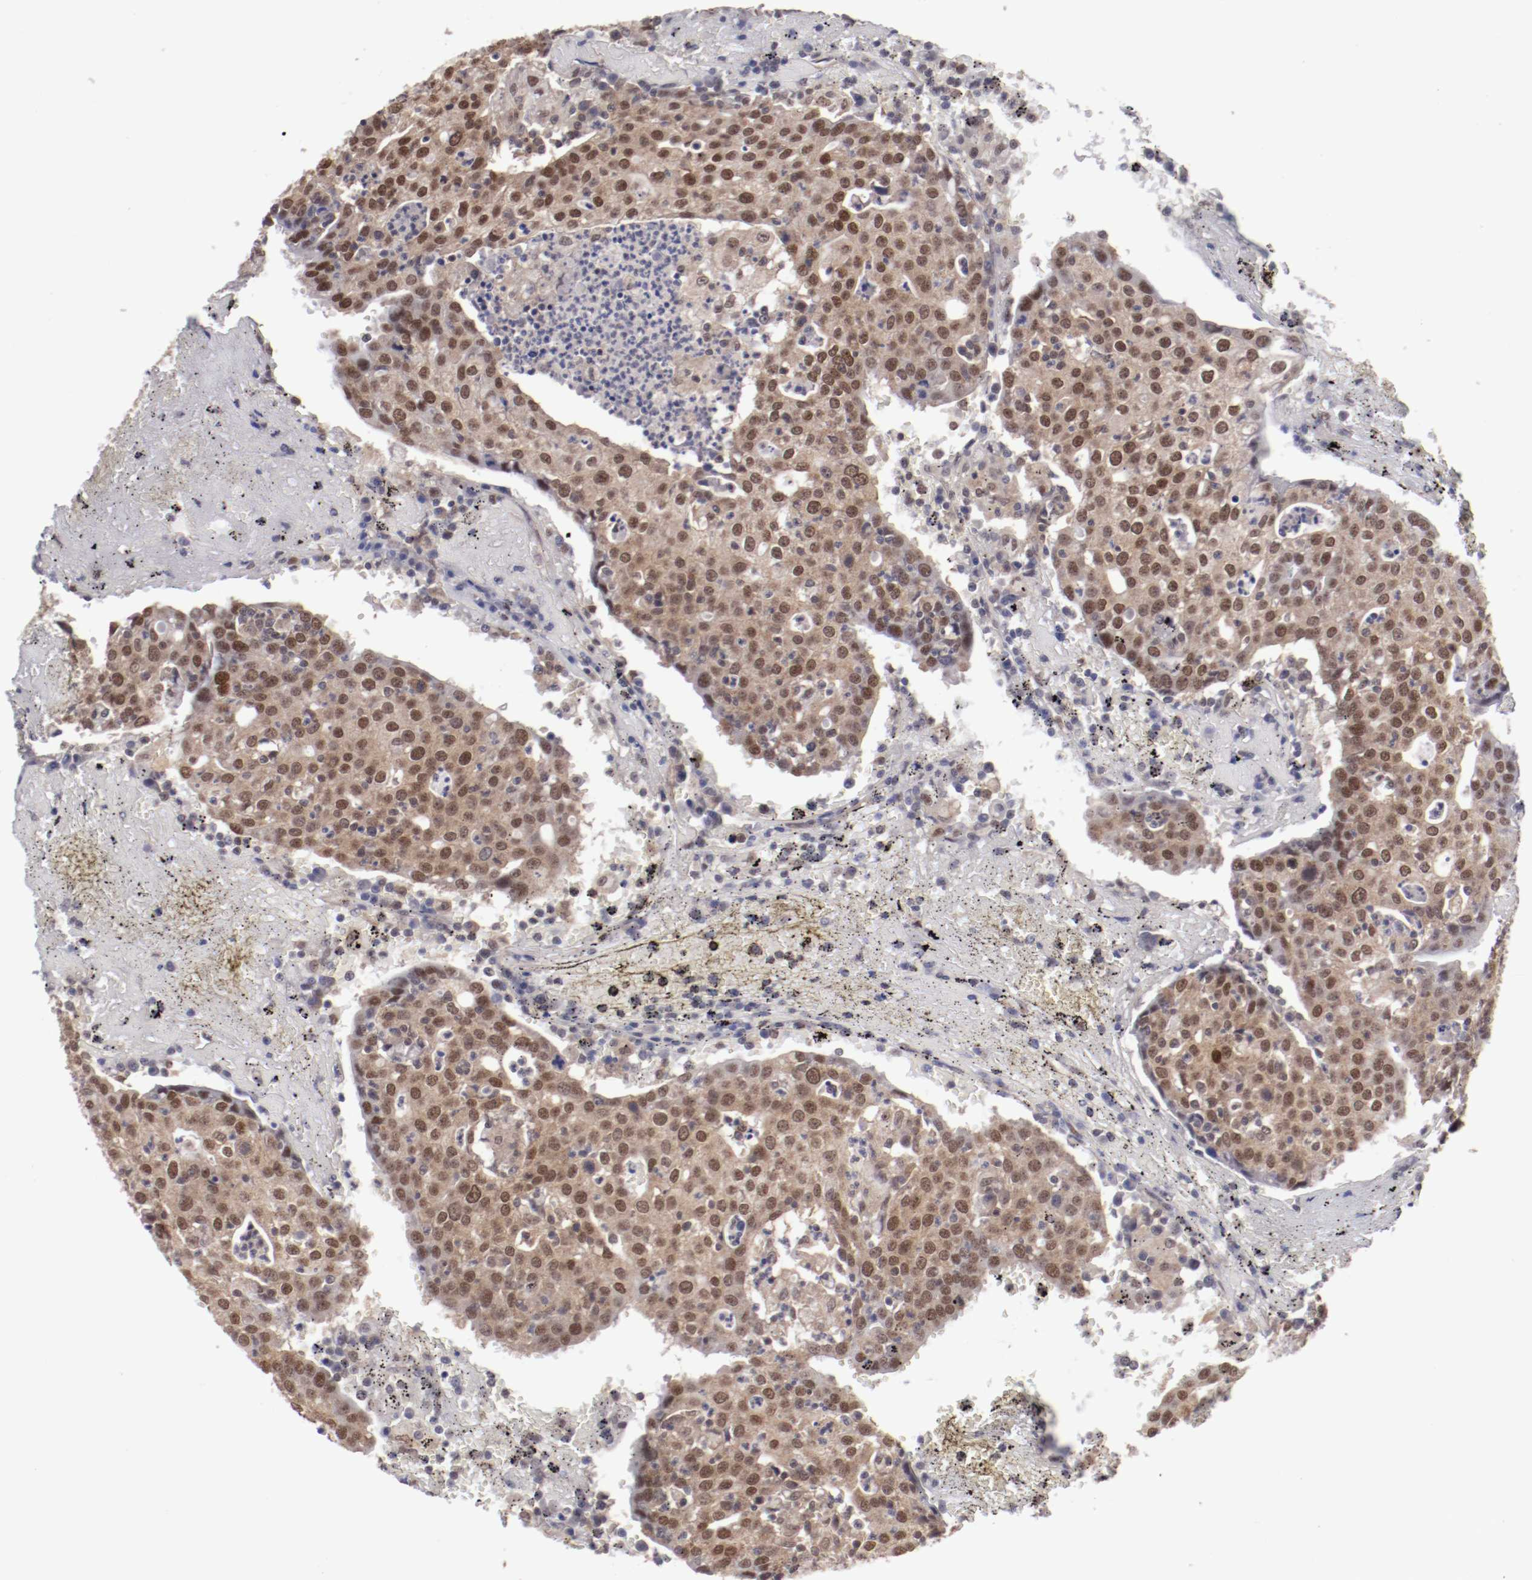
{"staining": {"intensity": "moderate", "quantity": ">75%", "location": "cytoplasmic/membranous,nuclear"}, "tissue": "head and neck cancer", "cell_type": "Tumor cells", "image_type": "cancer", "snomed": [{"axis": "morphology", "description": "Adenocarcinoma, NOS"}, {"axis": "topography", "description": "Salivary gland"}, {"axis": "topography", "description": "Head-Neck"}], "caption": "Adenocarcinoma (head and neck) was stained to show a protein in brown. There is medium levels of moderate cytoplasmic/membranous and nuclear positivity in about >75% of tumor cells. Using DAB (3,3'-diaminobenzidine) (brown) and hematoxylin (blue) stains, captured at high magnification using brightfield microscopy.", "gene": "ARNT", "patient": {"sex": "female", "age": 65}}